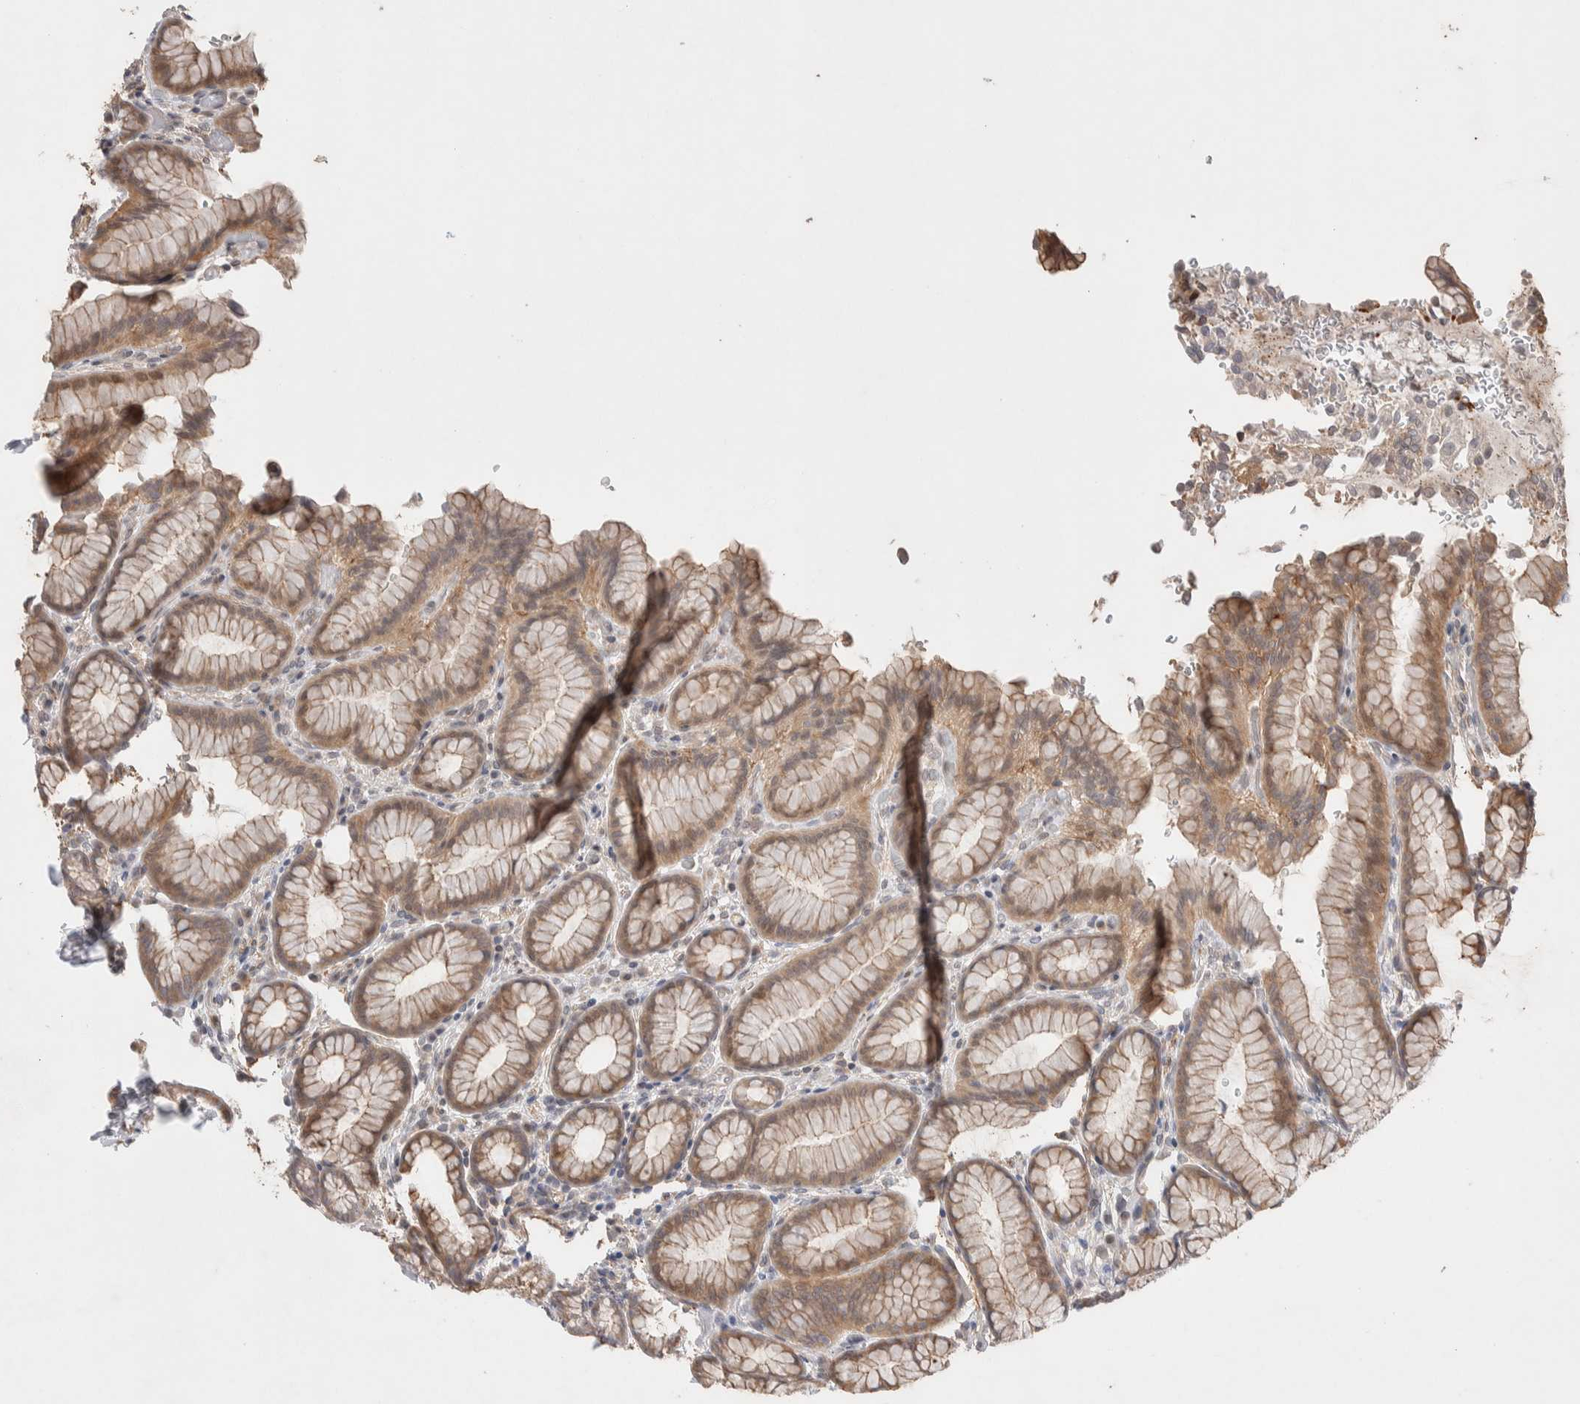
{"staining": {"intensity": "moderate", "quantity": "25%-75%", "location": "cytoplasmic/membranous"}, "tissue": "stomach", "cell_type": "Glandular cells", "image_type": "normal", "snomed": [{"axis": "morphology", "description": "Normal tissue, NOS"}, {"axis": "topography", "description": "Stomach"}], "caption": "Protein expression by IHC displays moderate cytoplasmic/membranous staining in approximately 25%-75% of glandular cells in benign stomach.", "gene": "ZNF704", "patient": {"sex": "male", "age": 42}}